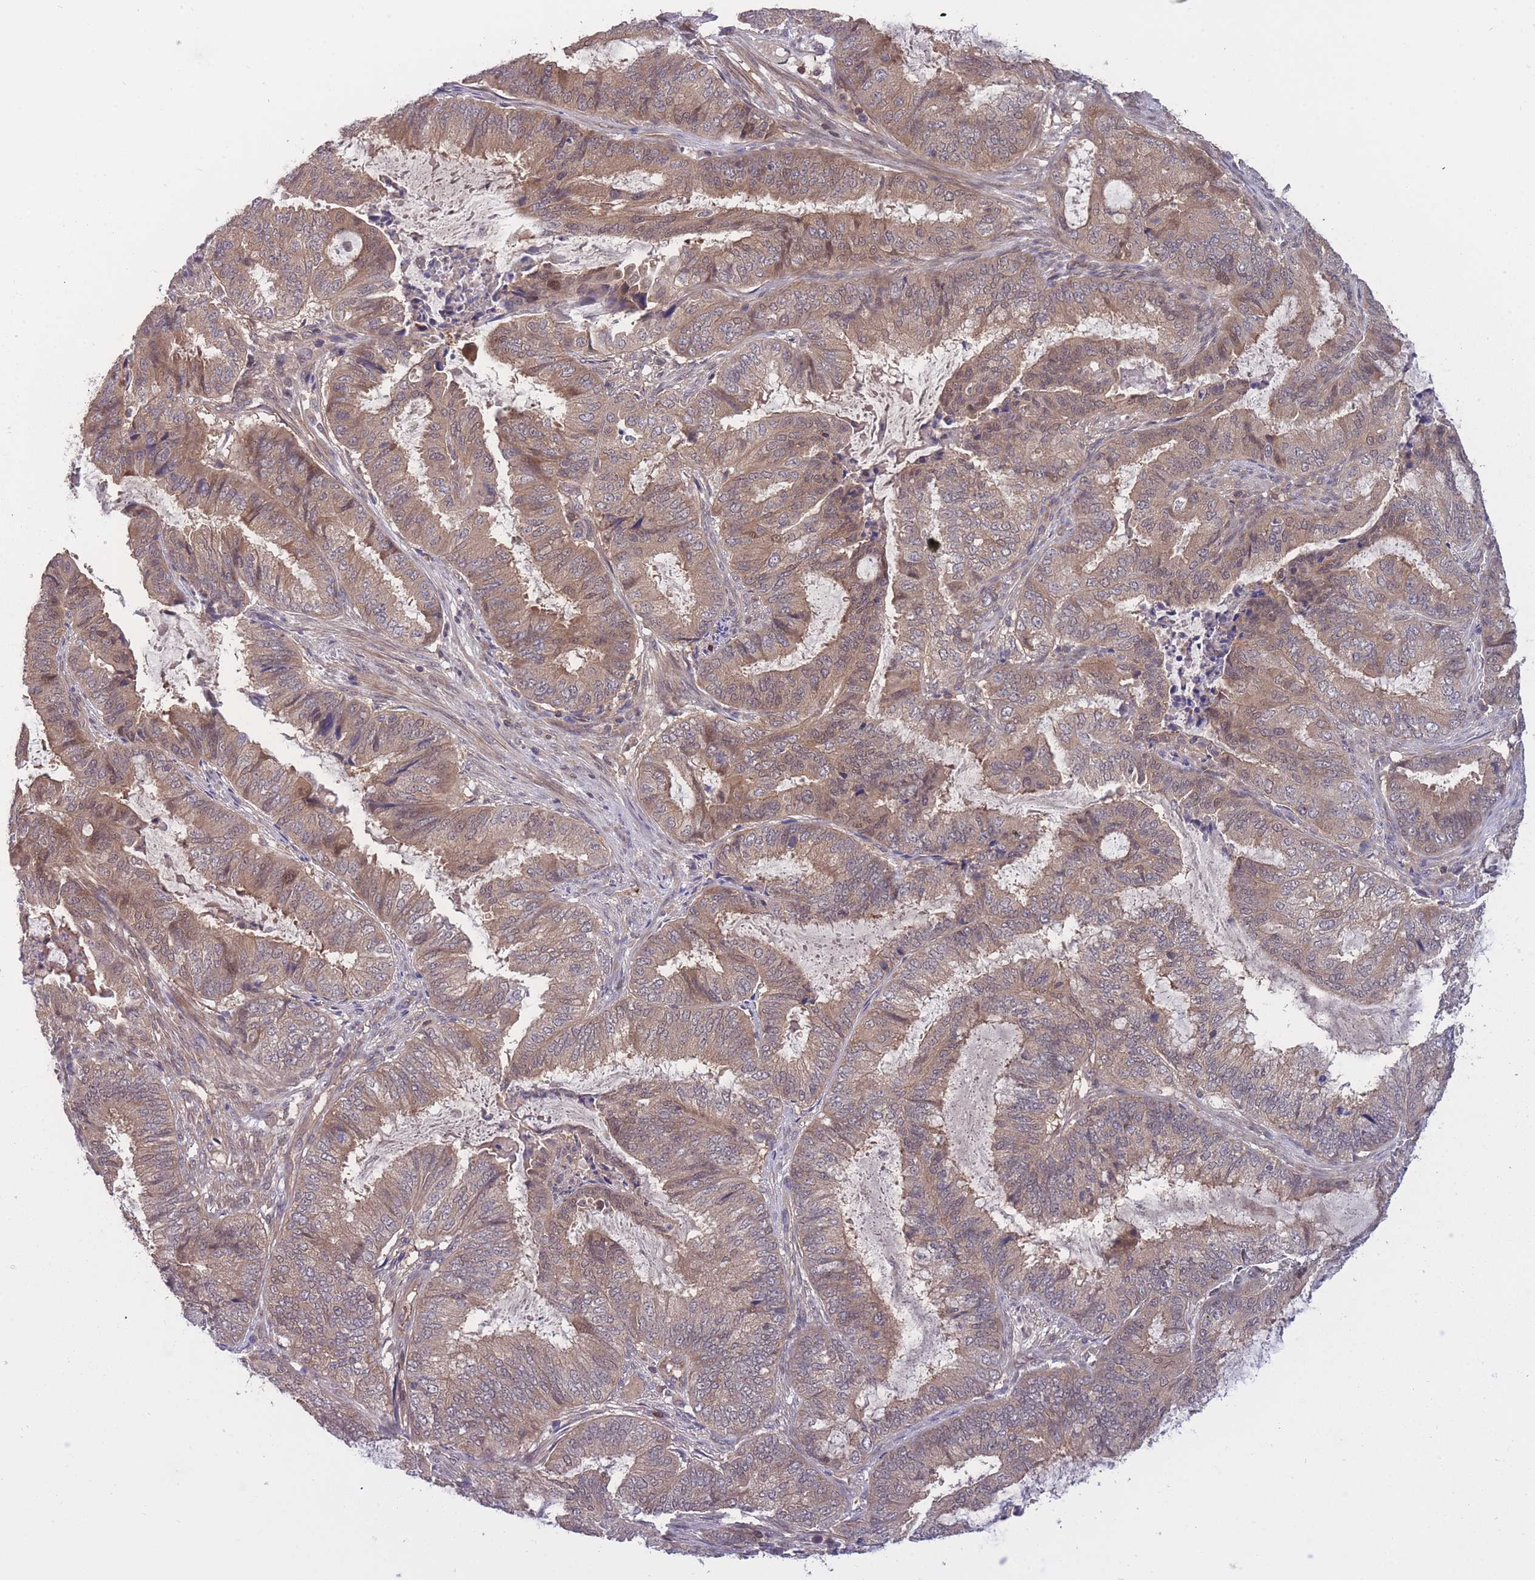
{"staining": {"intensity": "moderate", "quantity": ">75%", "location": "cytoplasmic/membranous"}, "tissue": "endometrial cancer", "cell_type": "Tumor cells", "image_type": "cancer", "snomed": [{"axis": "morphology", "description": "Adenocarcinoma, NOS"}, {"axis": "topography", "description": "Endometrium"}], "caption": "The micrograph reveals immunohistochemical staining of endometrial adenocarcinoma. There is moderate cytoplasmic/membranous staining is appreciated in about >75% of tumor cells. The protein of interest is stained brown, and the nuclei are stained in blue (DAB IHC with brightfield microscopy, high magnification).", "gene": "UBE2N", "patient": {"sex": "female", "age": 51}}